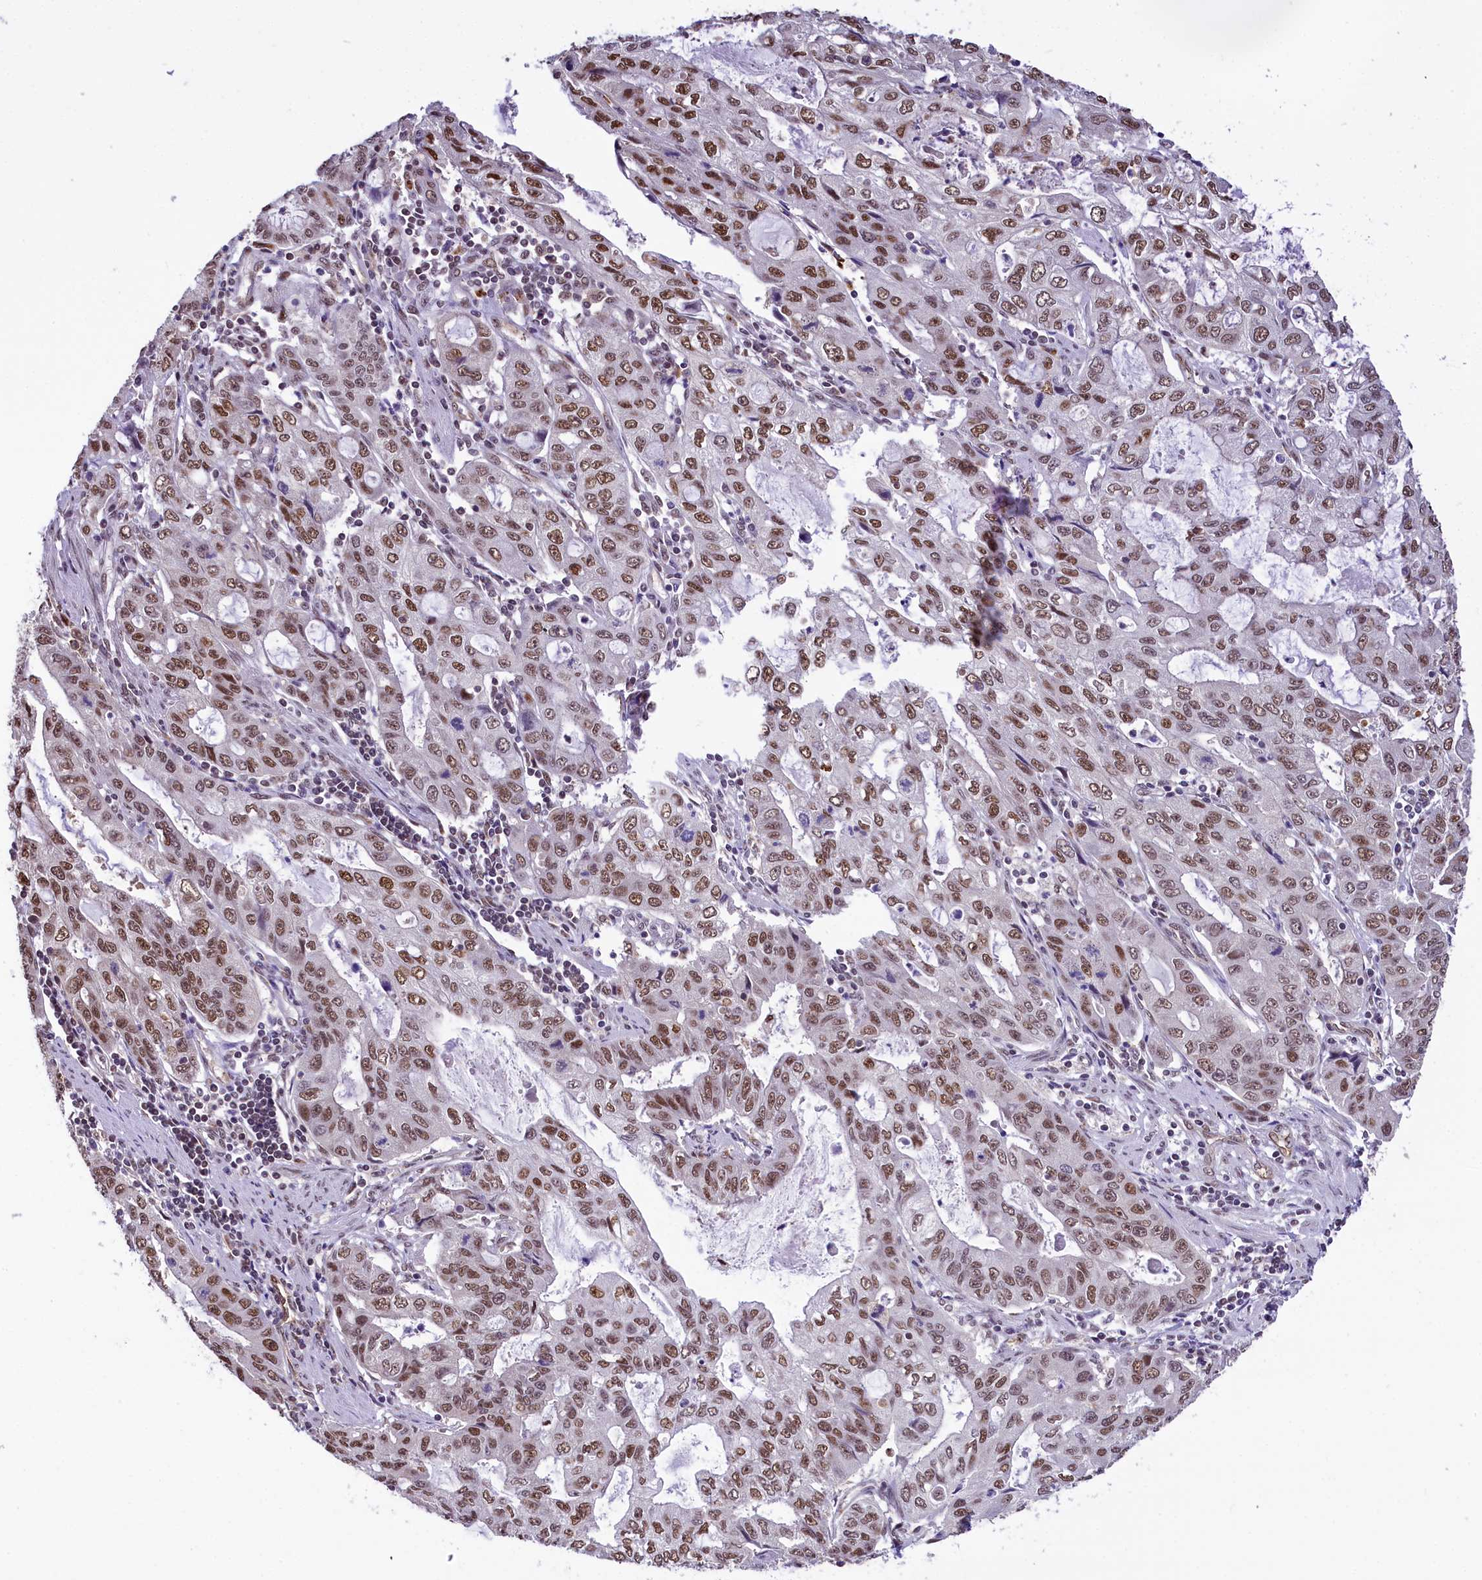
{"staining": {"intensity": "moderate", "quantity": ">75%", "location": "nuclear"}, "tissue": "stomach cancer", "cell_type": "Tumor cells", "image_type": "cancer", "snomed": [{"axis": "morphology", "description": "Adenocarcinoma, NOS"}, {"axis": "topography", "description": "Stomach, upper"}], "caption": "Protein expression by IHC shows moderate nuclear expression in approximately >75% of tumor cells in stomach cancer (adenocarcinoma). The protein of interest is stained brown, and the nuclei are stained in blue (DAB (3,3'-diaminobenzidine) IHC with brightfield microscopy, high magnification).", "gene": "MRPL54", "patient": {"sex": "female", "age": 52}}